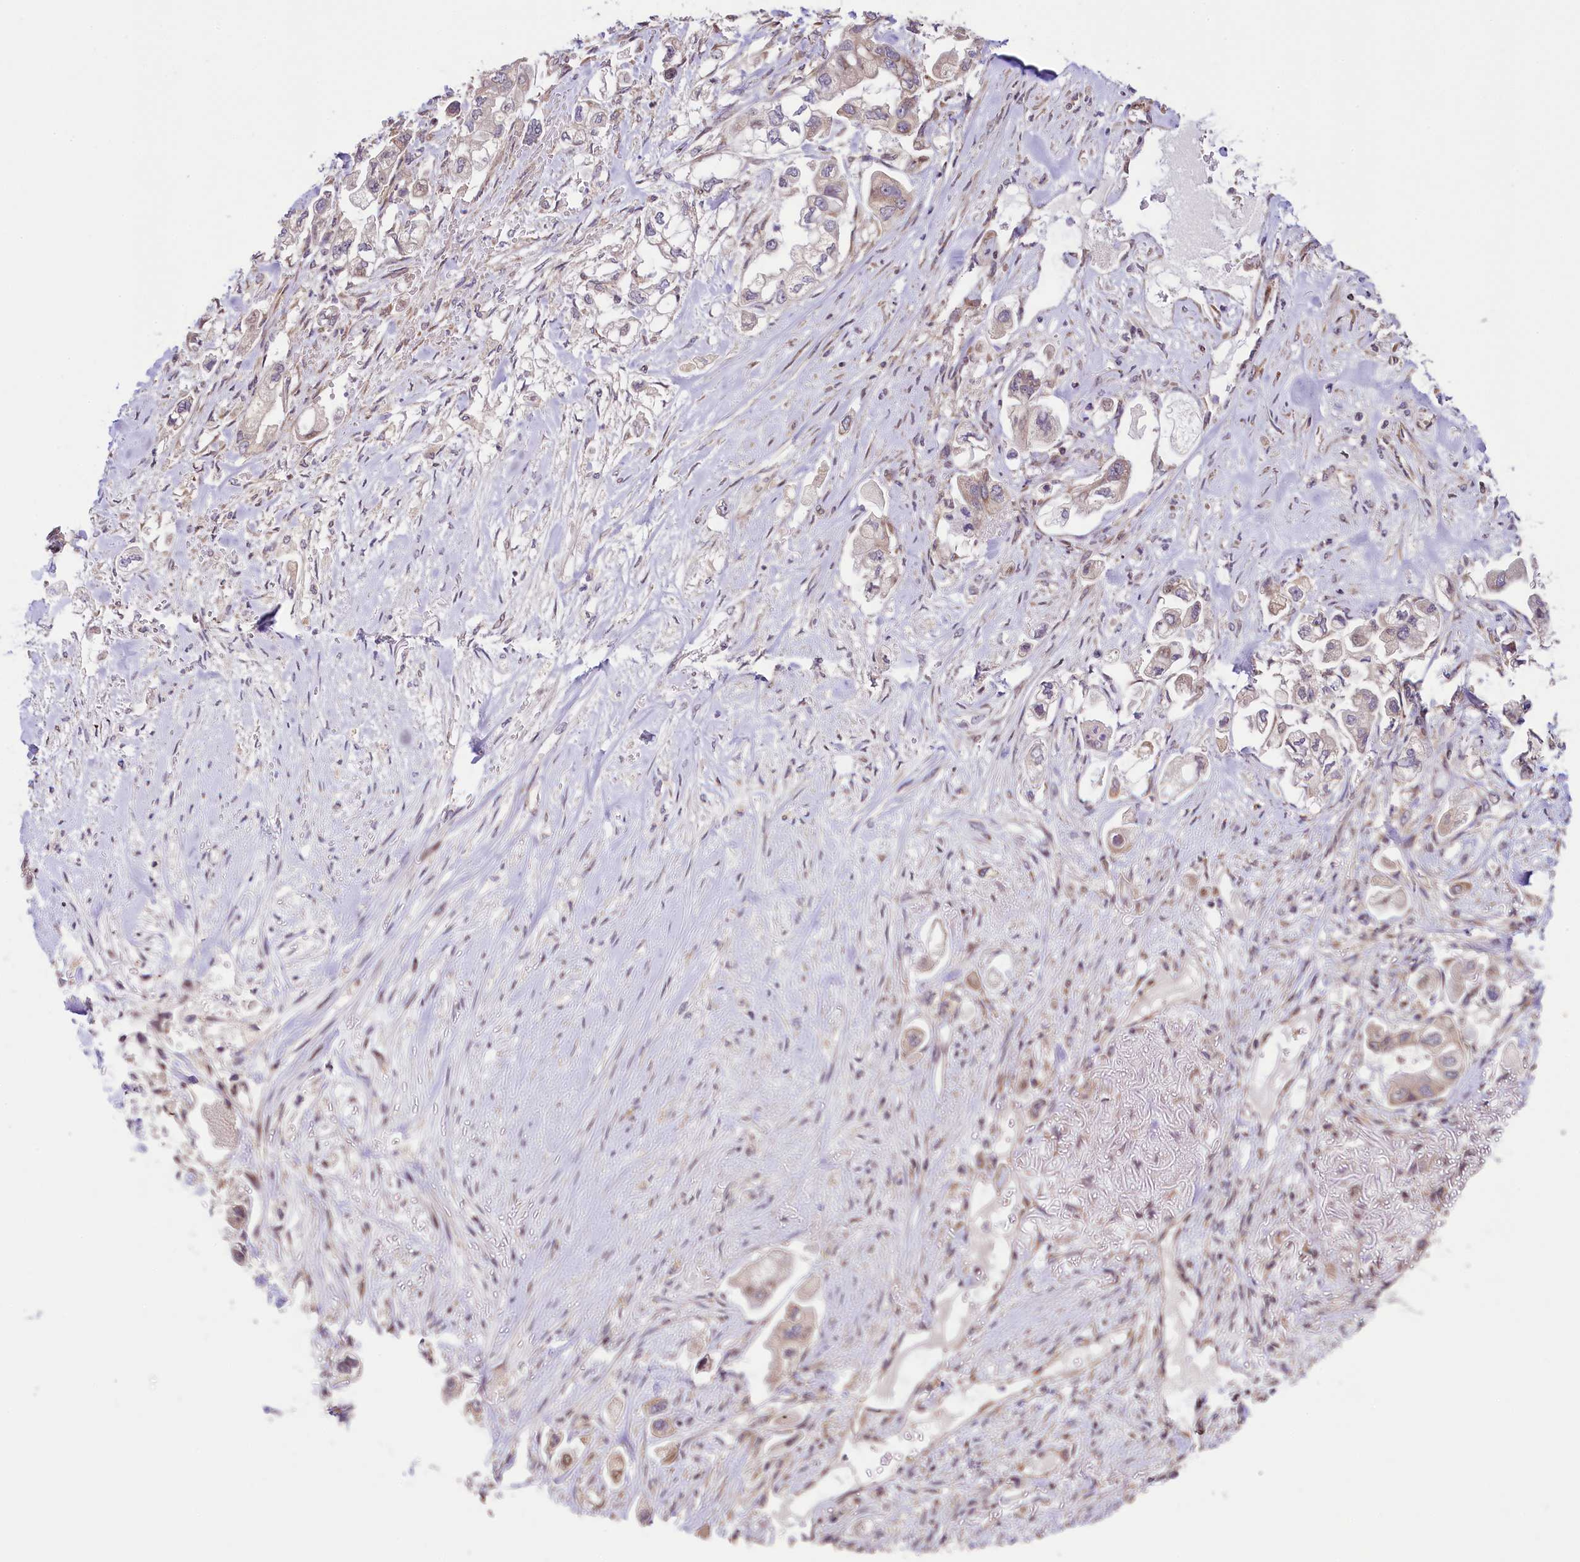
{"staining": {"intensity": "weak", "quantity": "25%-75%", "location": "cytoplasmic/membranous"}, "tissue": "stomach cancer", "cell_type": "Tumor cells", "image_type": "cancer", "snomed": [{"axis": "morphology", "description": "Adenocarcinoma, NOS"}, {"axis": "topography", "description": "Stomach"}], "caption": "Stomach adenocarcinoma stained with a protein marker displays weak staining in tumor cells.", "gene": "RBBP8", "patient": {"sex": "male", "age": 62}}